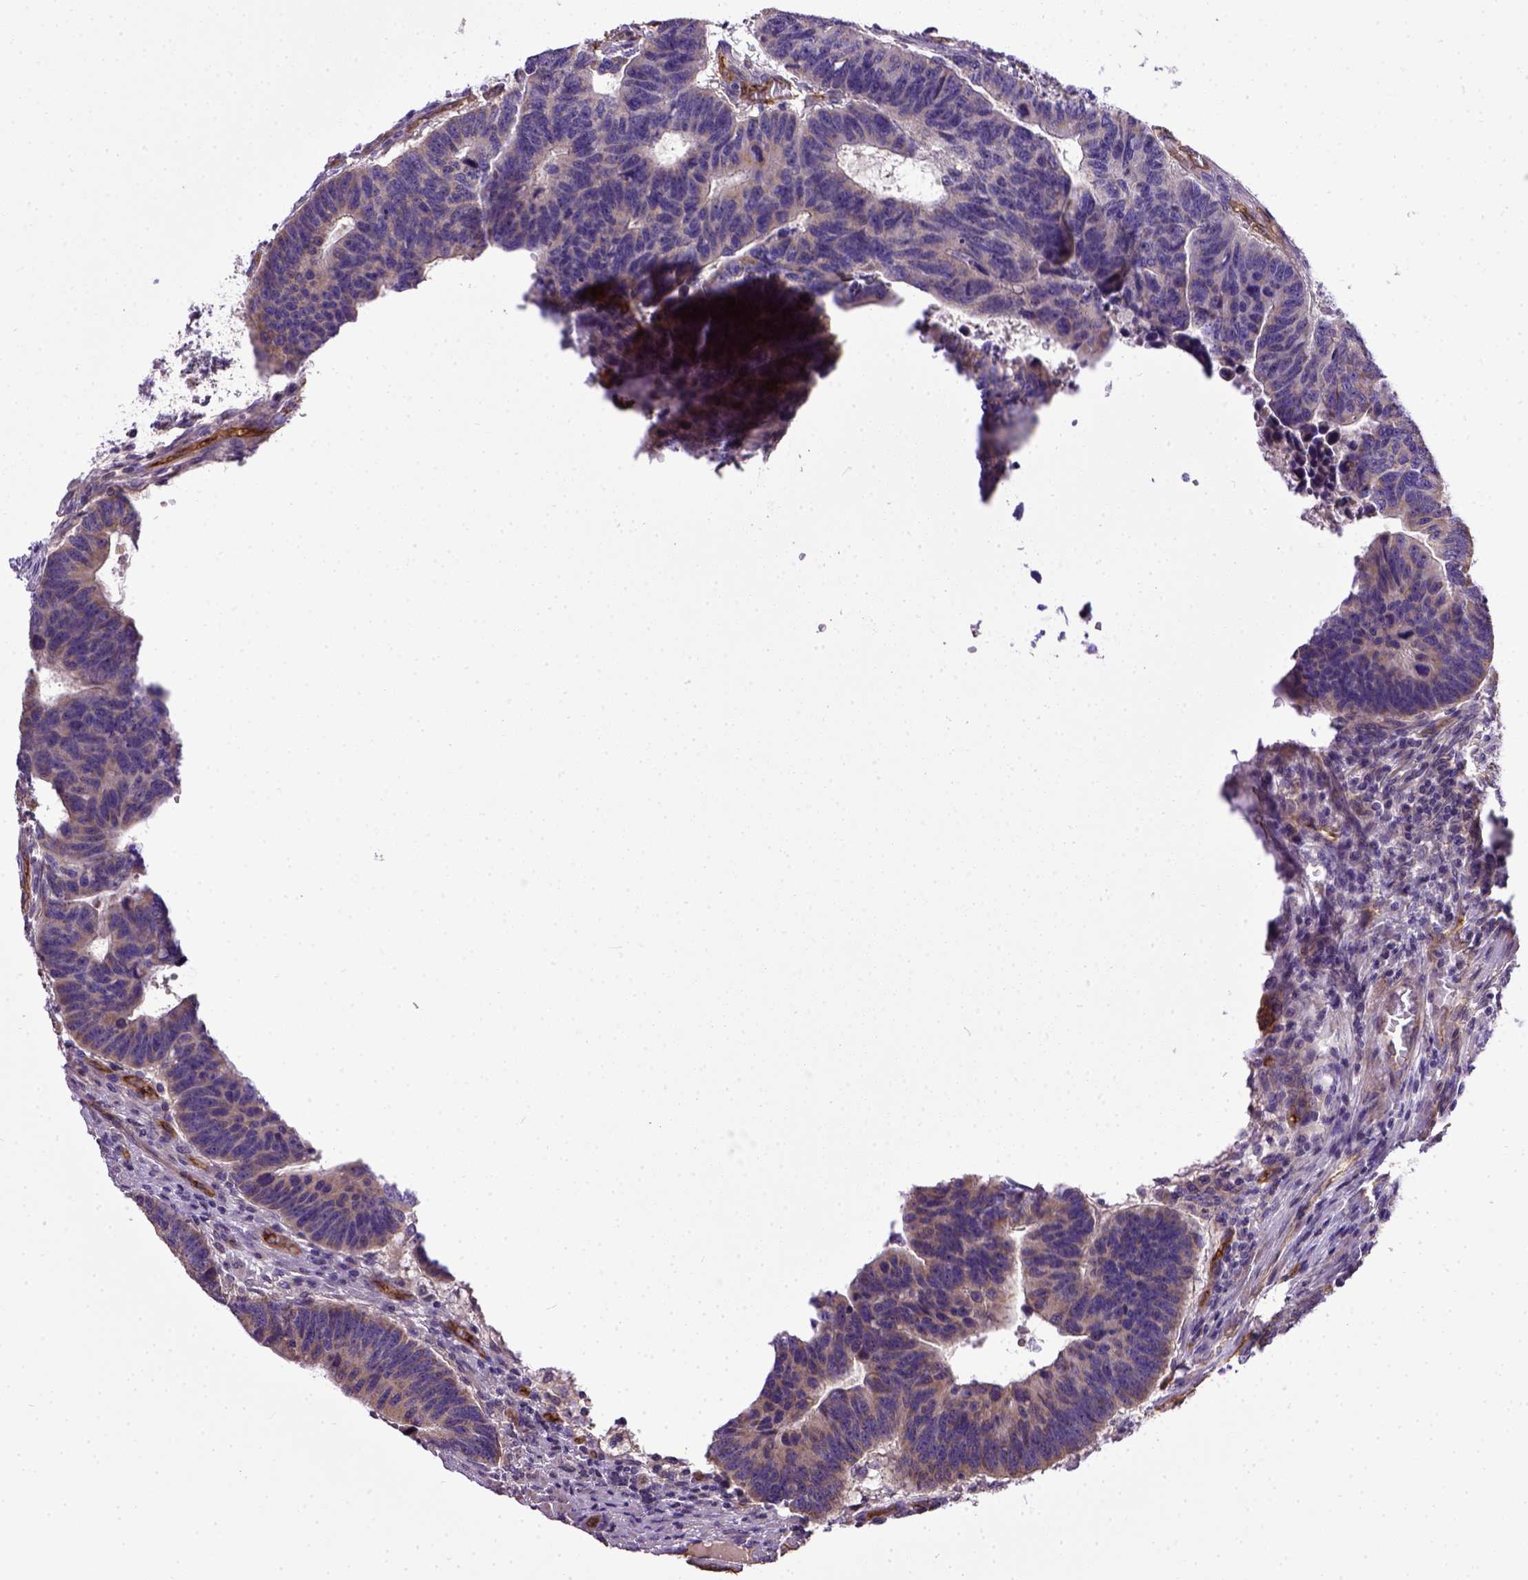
{"staining": {"intensity": "weak", "quantity": "25%-75%", "location": "cytoplasmic/membranous"}, "tissue": "colorectal cancer", "cell_type": "Tumor cells", "image_type": "cancer", "snomed": [{"axis": "morphology", "description": "Adenocarcinoma, NOS"}, {"axis": "topography", "description": "Rectum"}], "caption": "Protein staining displays weak cytoplasmic/membranous expression in about 25%-75% of tumor cells in adenocarcinoma (colorectal).", "gene": "ENG", "patient": {"sex": "female", "age": 85}}